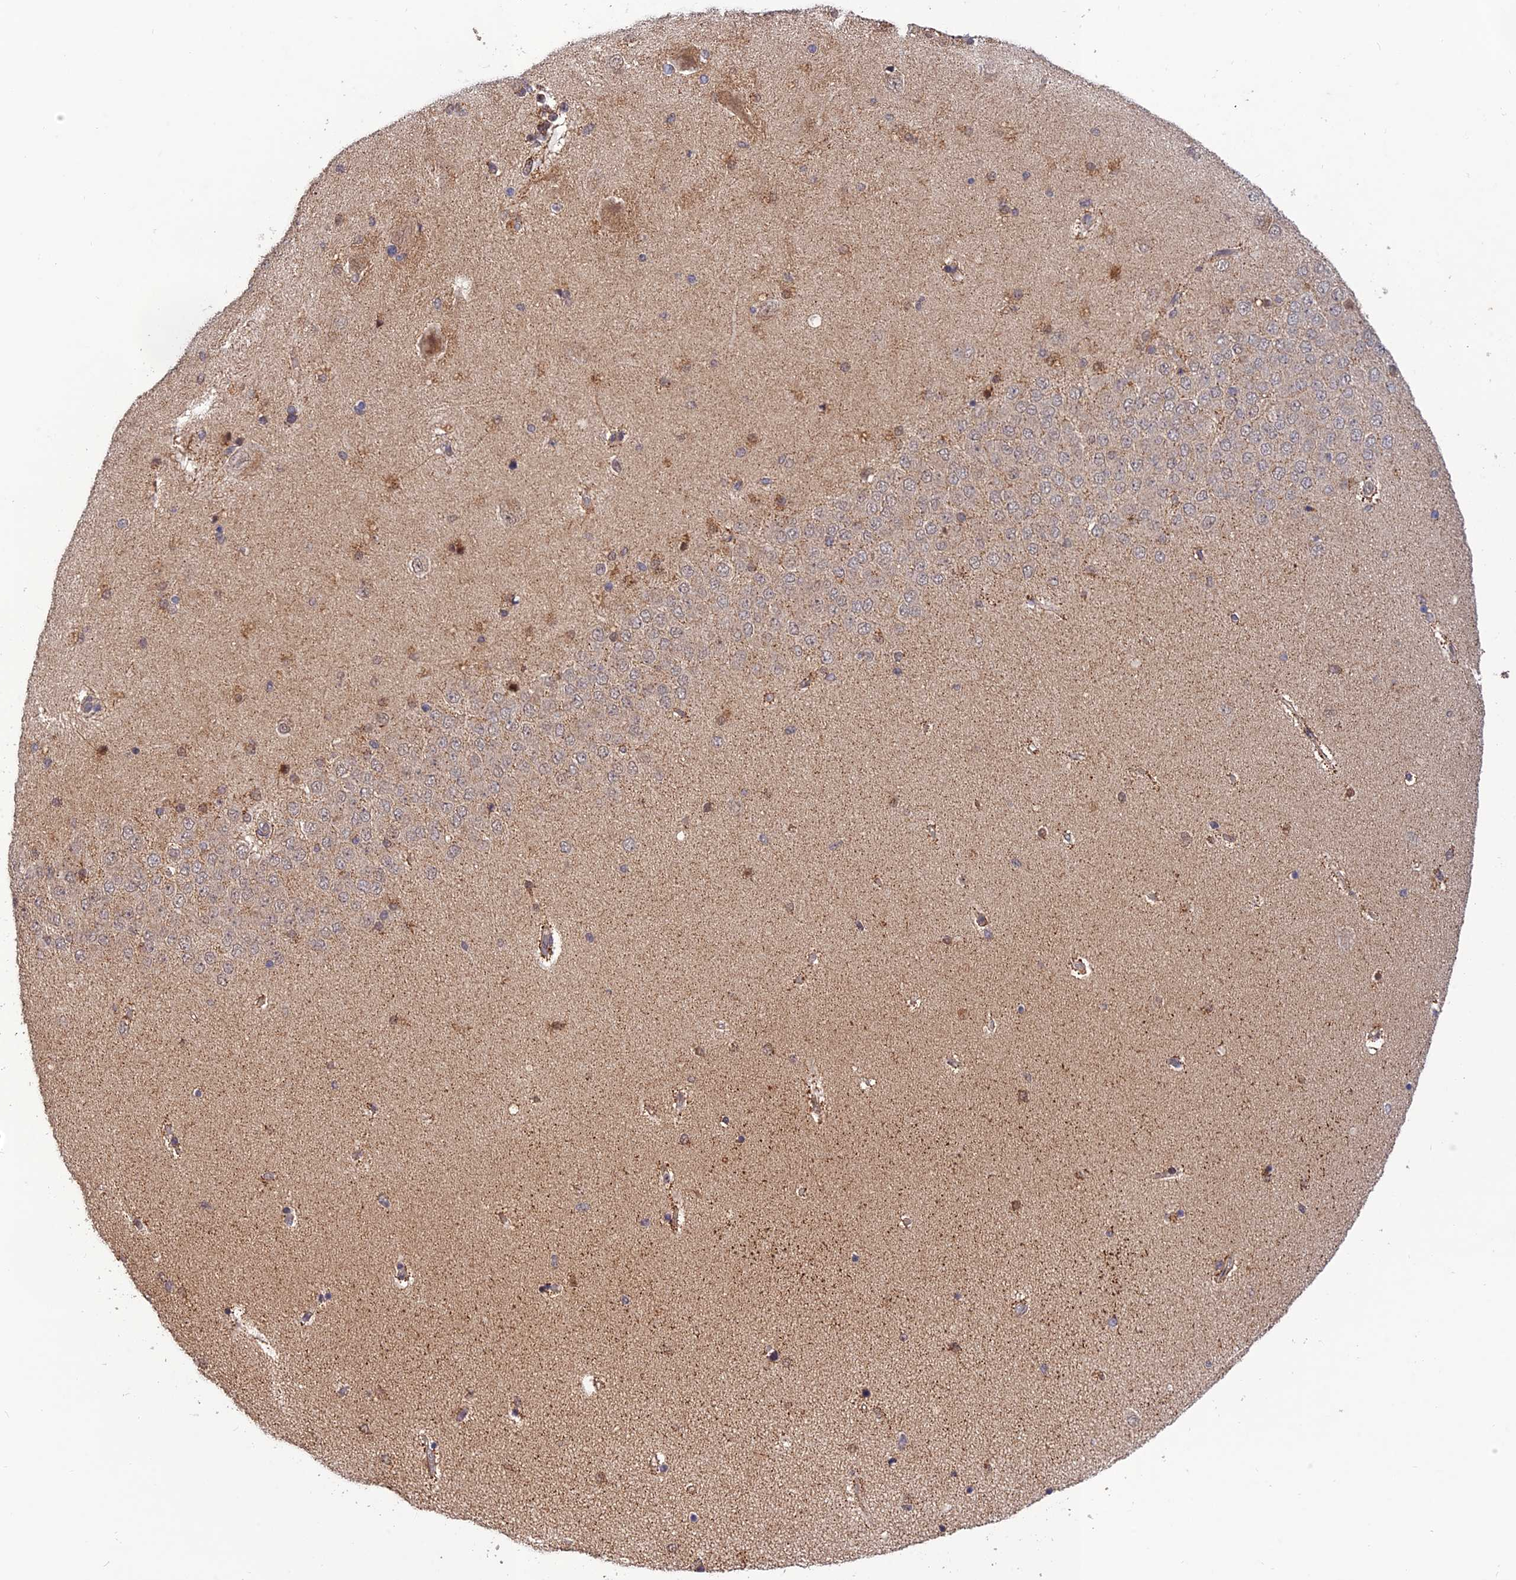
{"staining": {"intensity": "weak", "quantity": "<25%", "location": "cytoplasmic/membranous"}, "tissue": "hippocampus", "cell_type": "Glial cells", "image_type": "normal", "snomed": [{"axis": "morphology", "description": "Normal tissue, NOS"}, {"axis": "topography", "description": "Hippocampus"}], "caption": "Photomicrograph shows no significant protein expression in glial cells of normal hippocampus.", "gene": "REV1", "patient": {"sex": "female", "age": 54}}